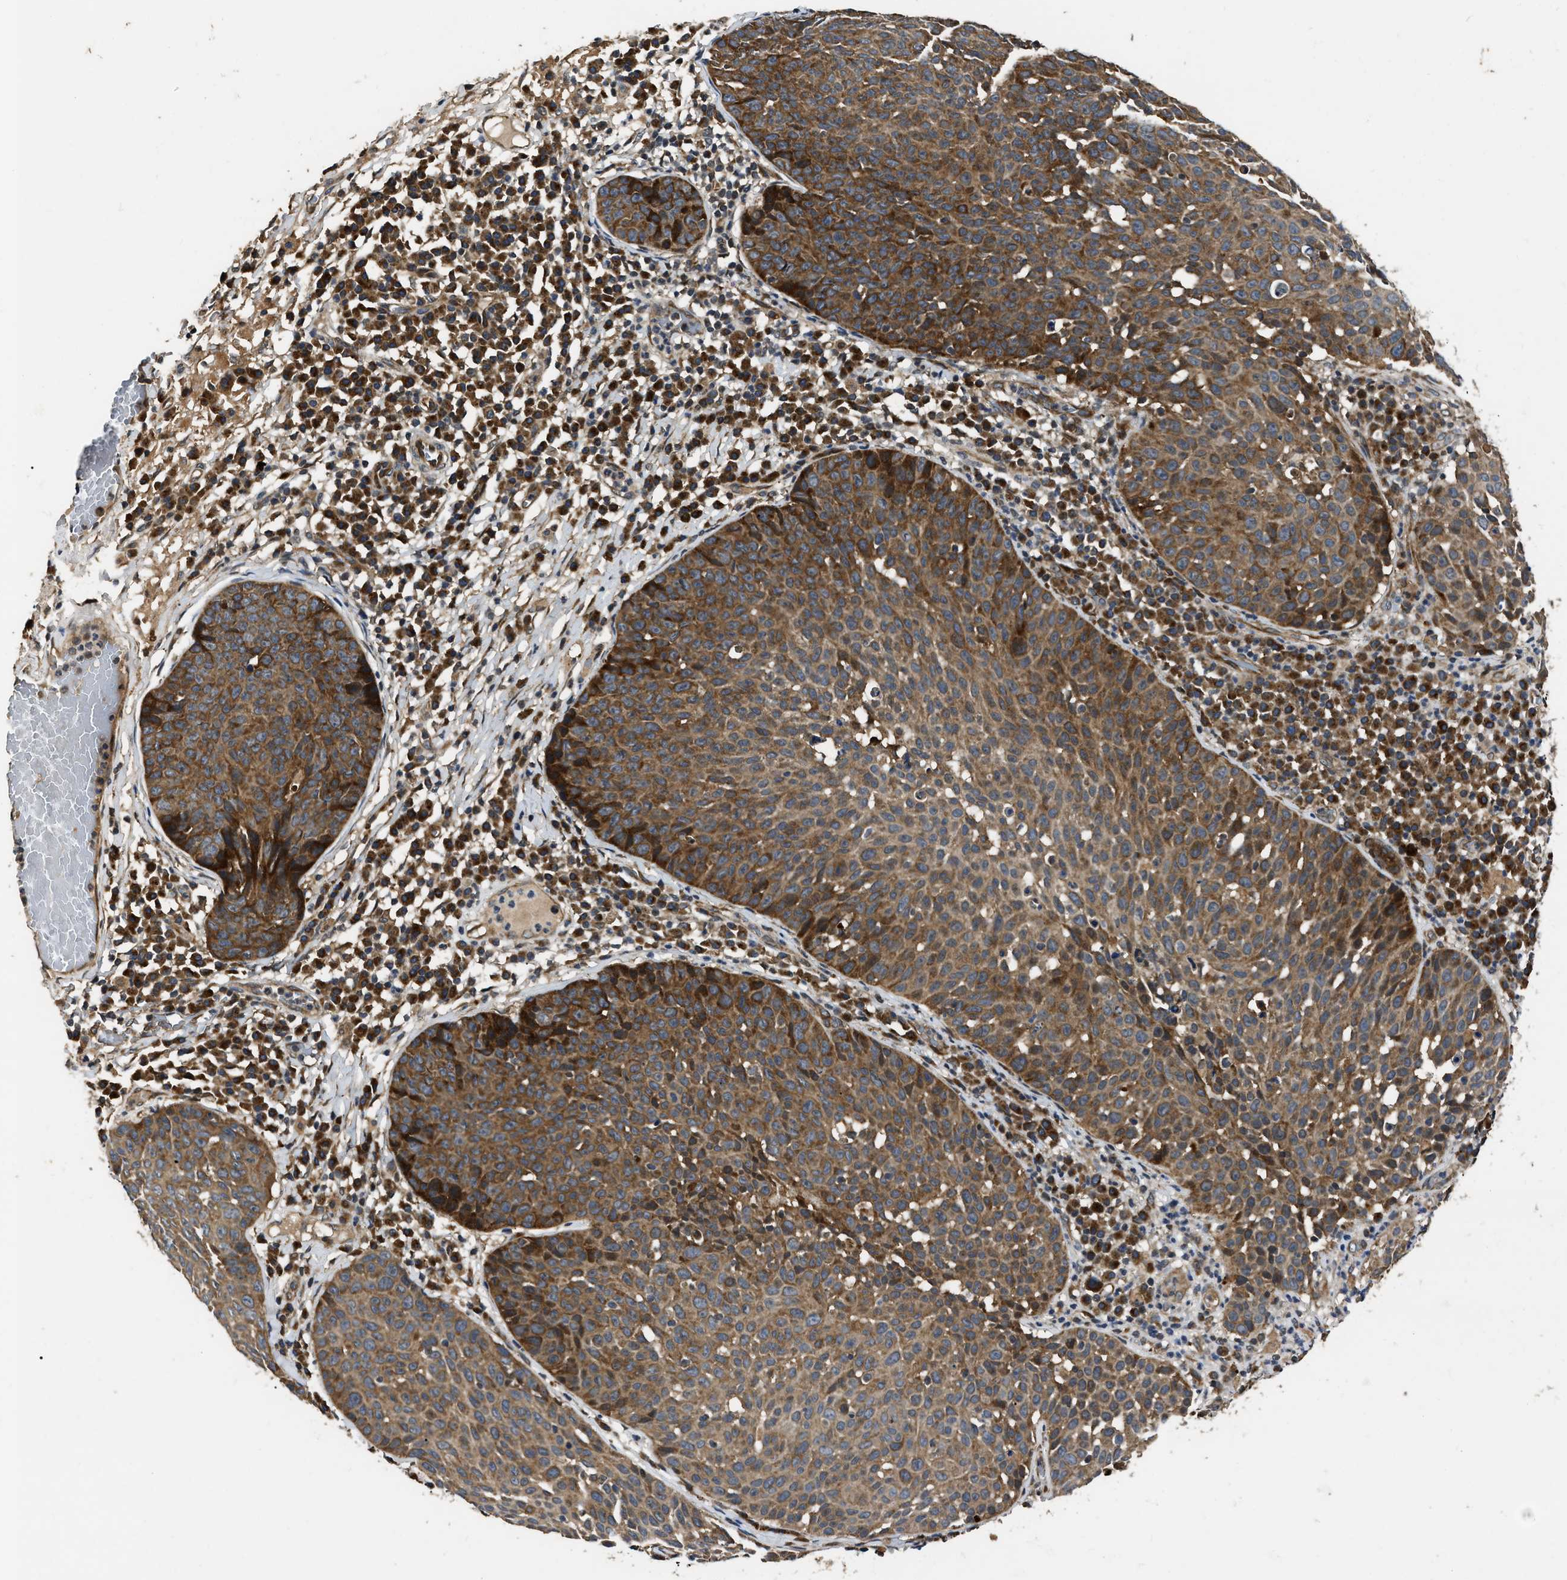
{"staining": {"intensity": "strong", "quantity": ">75%", "location": "cytoplasmic/membranous"}, "tissue": "skin cancer", "cell_type": "Tumor cells", "image_type": "cancer", "snomed": [{"axis": "morphology", "description": "Squamous cell carcinoma in situ, NOS"}, {"axis": "morphology", "description": "Squamous cell carcinoma, NOS"}, {"axis": "topography", "description": "Skin"}], "caption": "Strong cytoplasmic/membranous expression for a protein is seen in approximately >75% of tumor cells of skin squamous cell carcinoma using immunohistochemistry.", "gene": "PPWD1", "patient": {"sex": "male", "age": 93}}